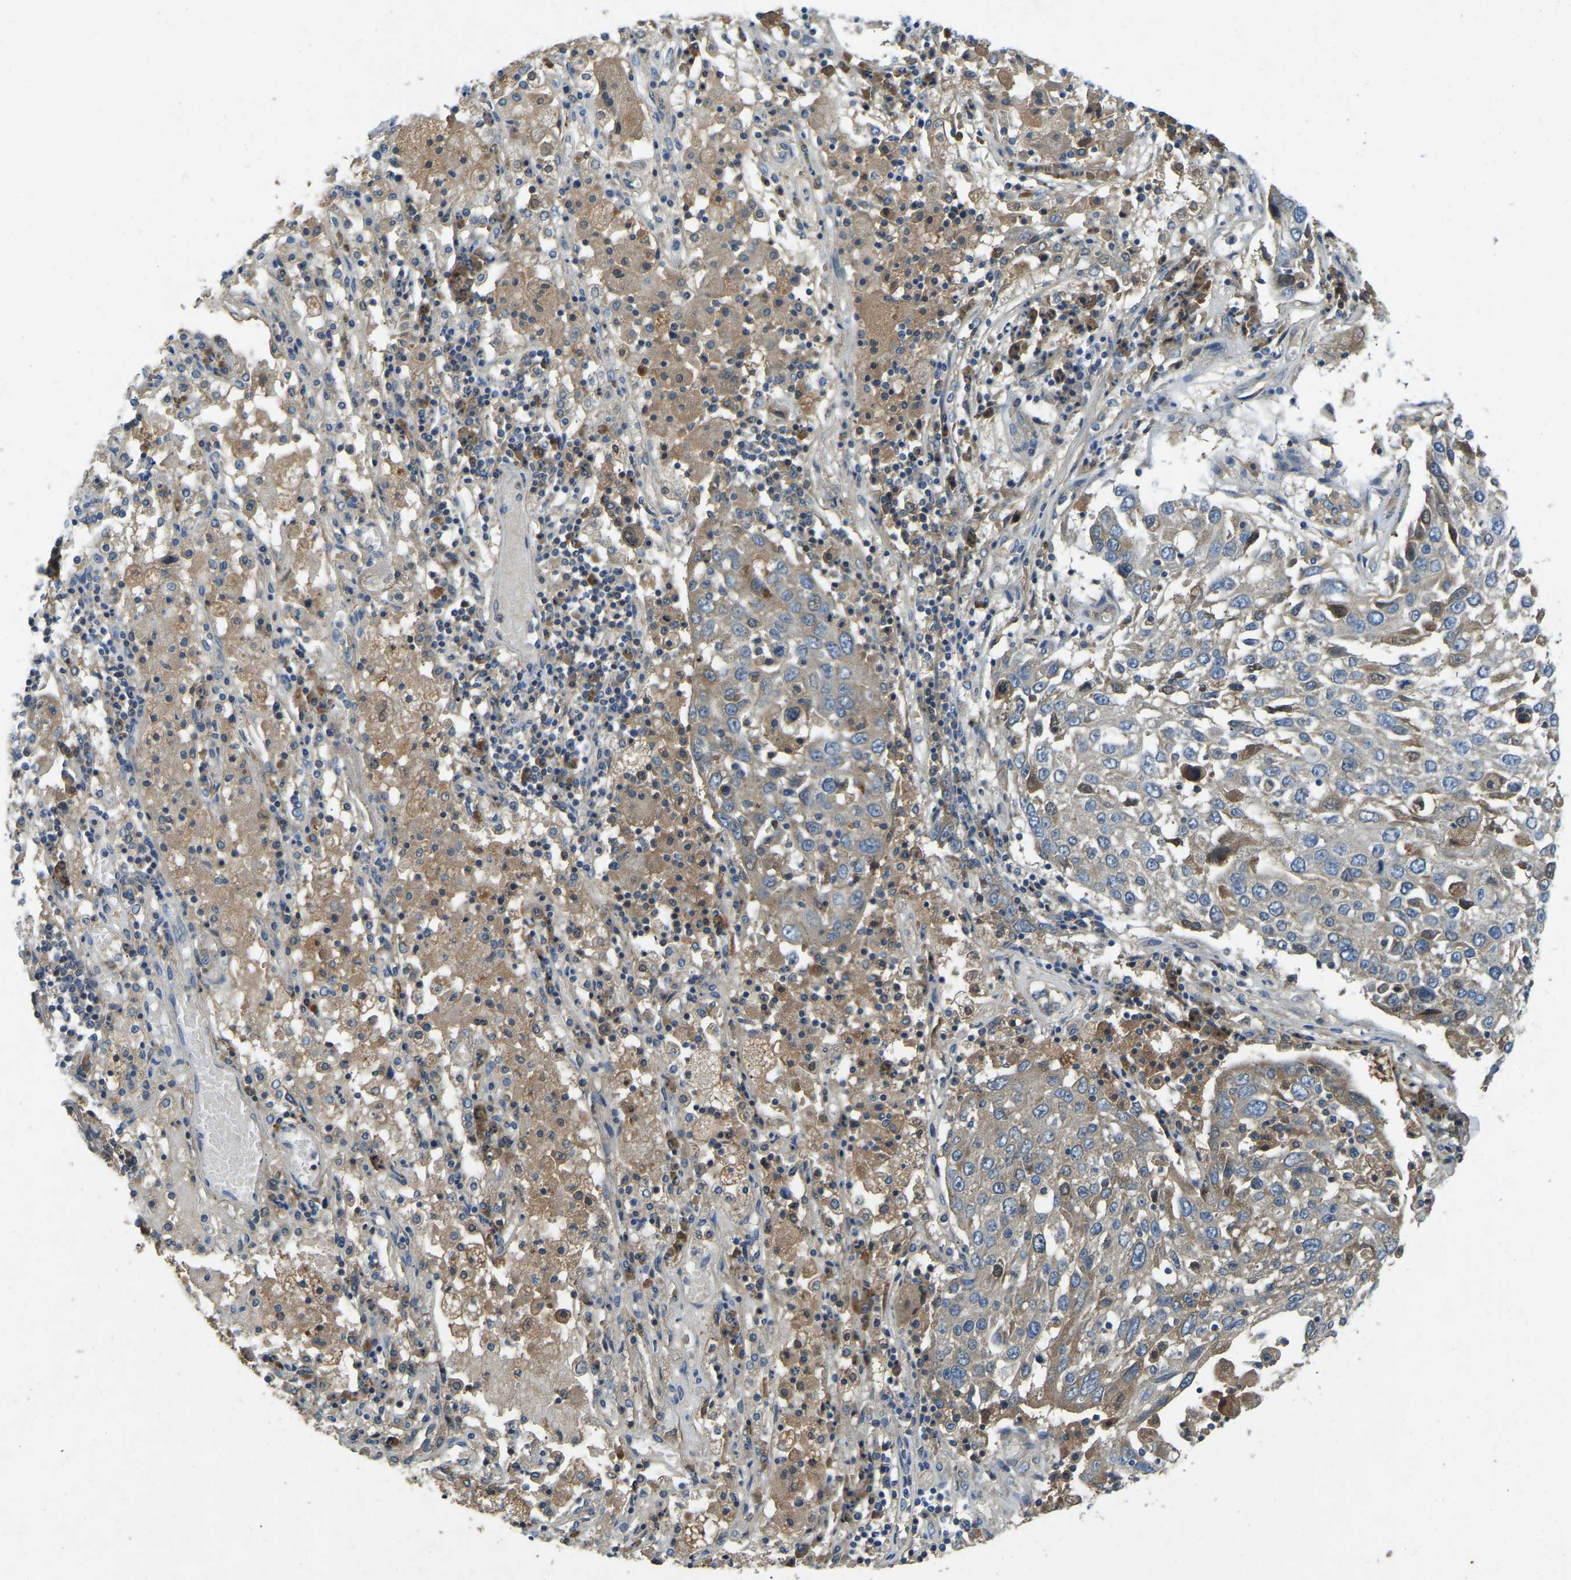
{"staining": {"intensity": "weak", "quantity": ">75%", "location": "cytoplasmic/membranous"}, "tissue": "lung cancer", "cell_type": "Tumor cells", "image_type": "cancer", "snomed": [{"axis": "morphology", "description": "Squamous cell carcinoma, NOS"}, {"axis": "topography", "description": "Lung"}], "caption": "Protein staining of squamous cell carcinoma (lung) tissue reveals weak cytoplasmic/membranous positivity in about >75% of tumor cells.", "gene": "ATP8B1", "patient": {"sex": "male", "age": 65}}